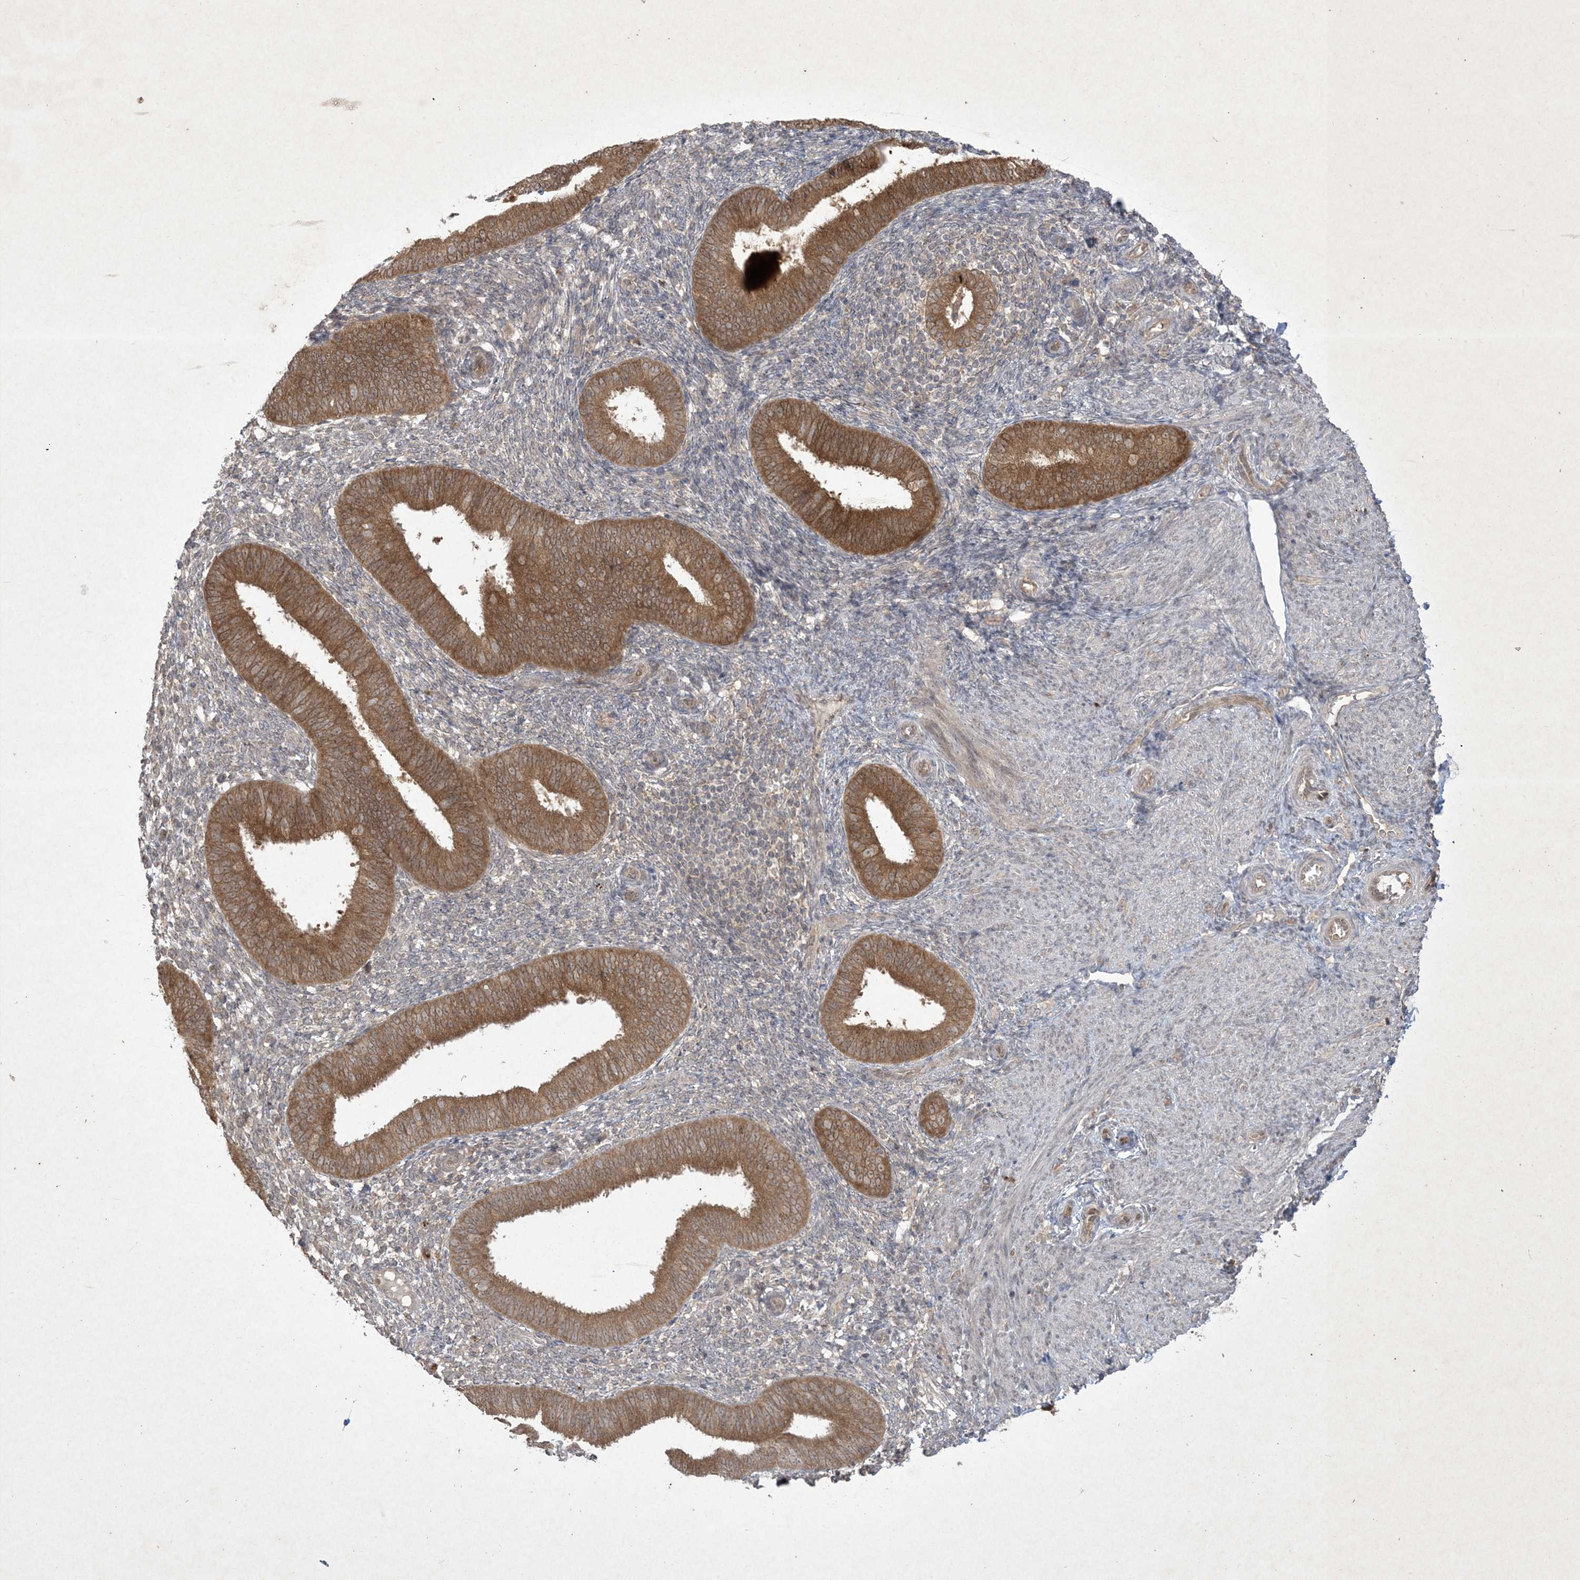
{"staining": {"intensity": "negative", "quantity": "none", "location": "none"}, "tissue": "endometrium", "cell_type": "Cells in endometrial stroma", "image_type": "normal", "snomed": [{"axis": "morphology", "description": "Normal tissue, NOS"}, {"axis": "topography", "description": "Uterus"}, {"axis": "topography", "description": "Endometrium"}], "caption": "High magnification brightfield microscopy of benign endometrium stained with DAB (3,3'-diaminobenzidine) (brown) and counterstained with hematoxylin (blue): cells in endometrial stroma show no significant staining.", "gene": "NRBP2", "patient": {"sex": "female", "age": 48}}